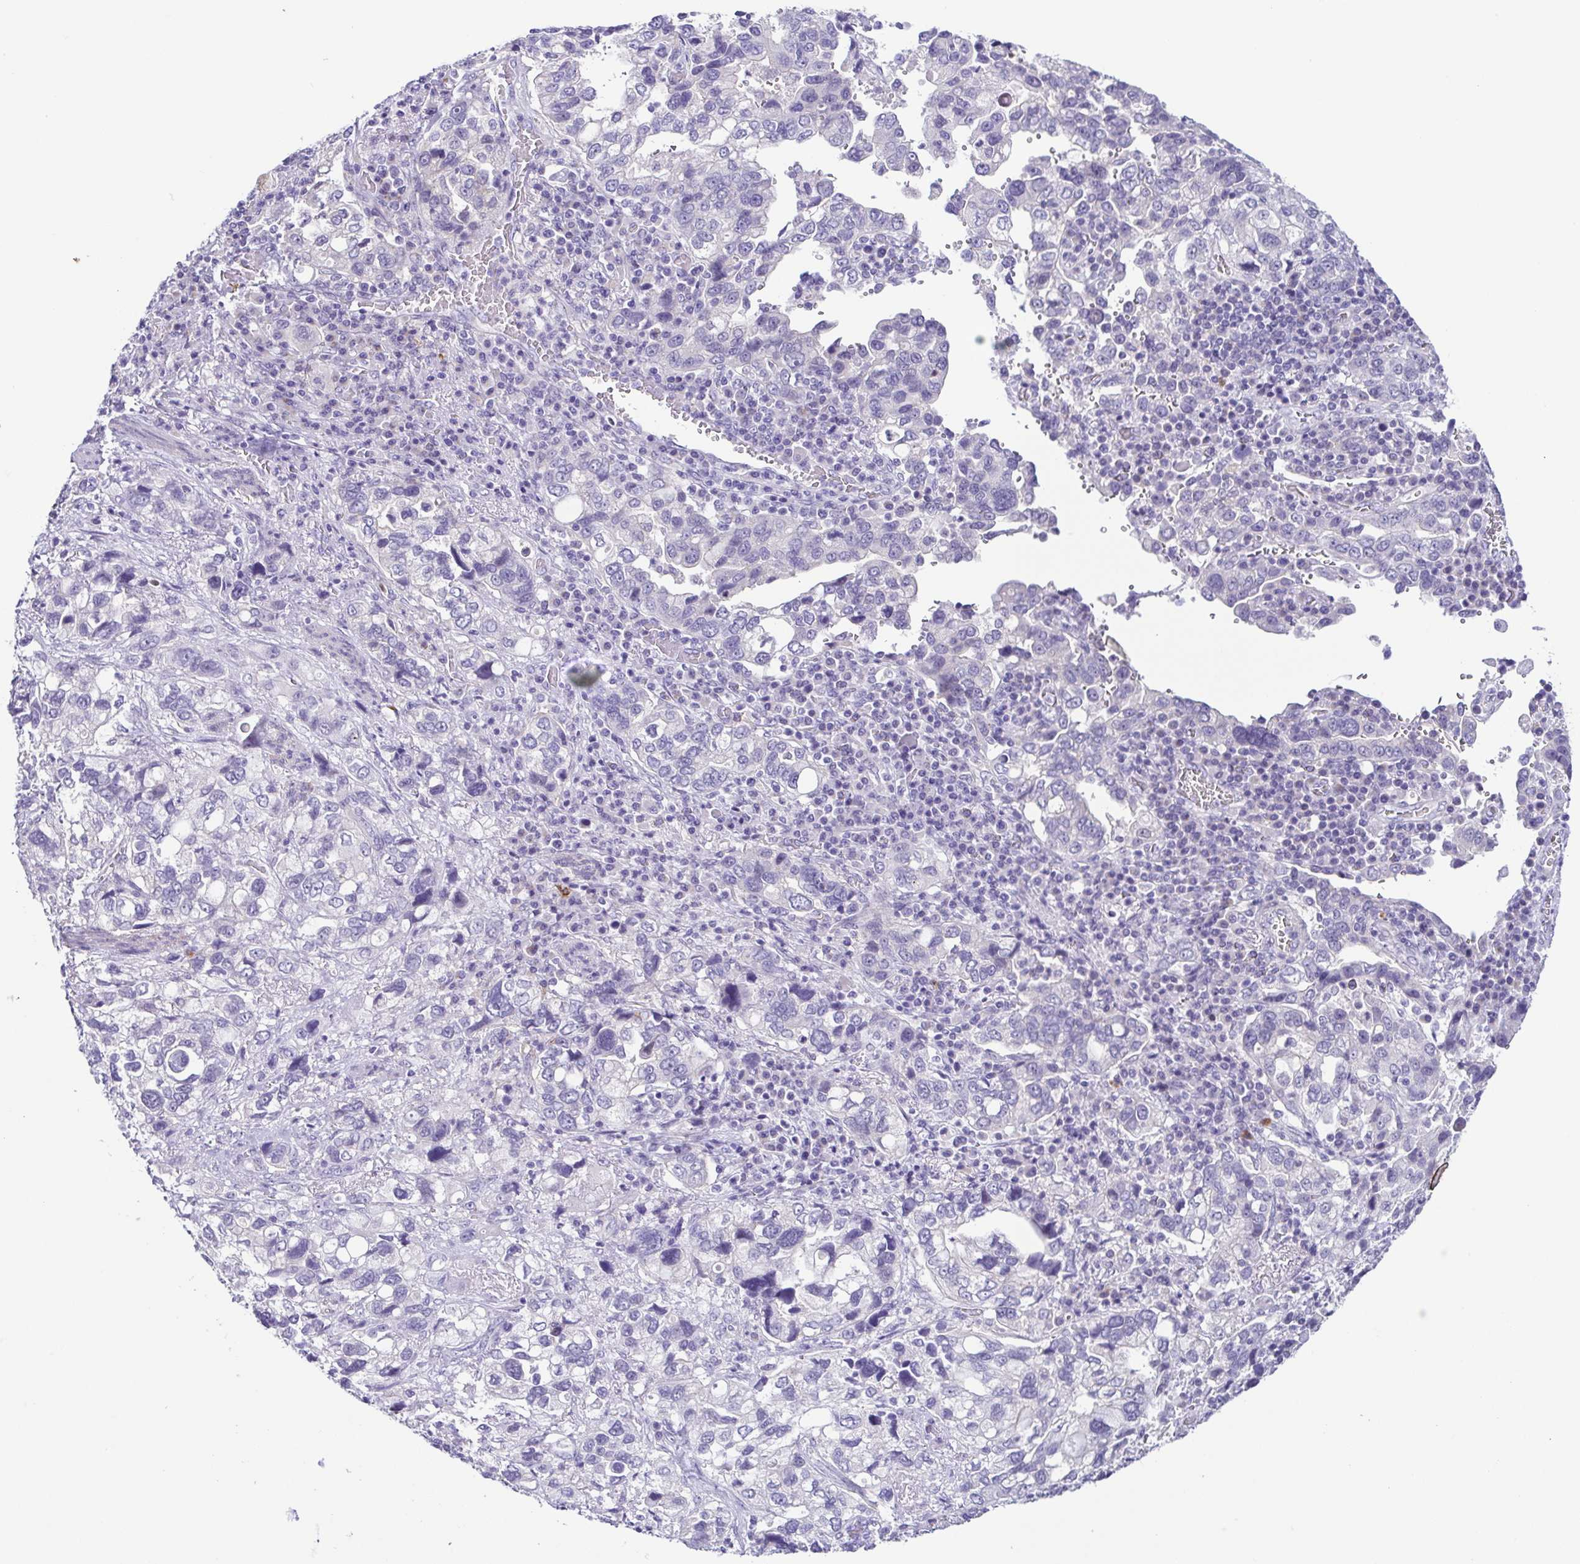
{"staining": {"intensity": "negative", "quantity": "none", "location": "none"}, "tissue": "stomach cancer", "cell_type": "Tumor cells", "image_type": "cancer", "snomed": [{"axis": "morphology", "description": "Adenocarcinoma, NOS"}, {"axis": "topography", "description": "Stomach, upper"}], "caption": "Immunohistochemistry photomicrograph of human stomach adenocarcinoma stained for a protein (brown), which exhibits no staining in tumor cells.", "gene": "TERT", "patient": {"sex": "female", "age": 81}}